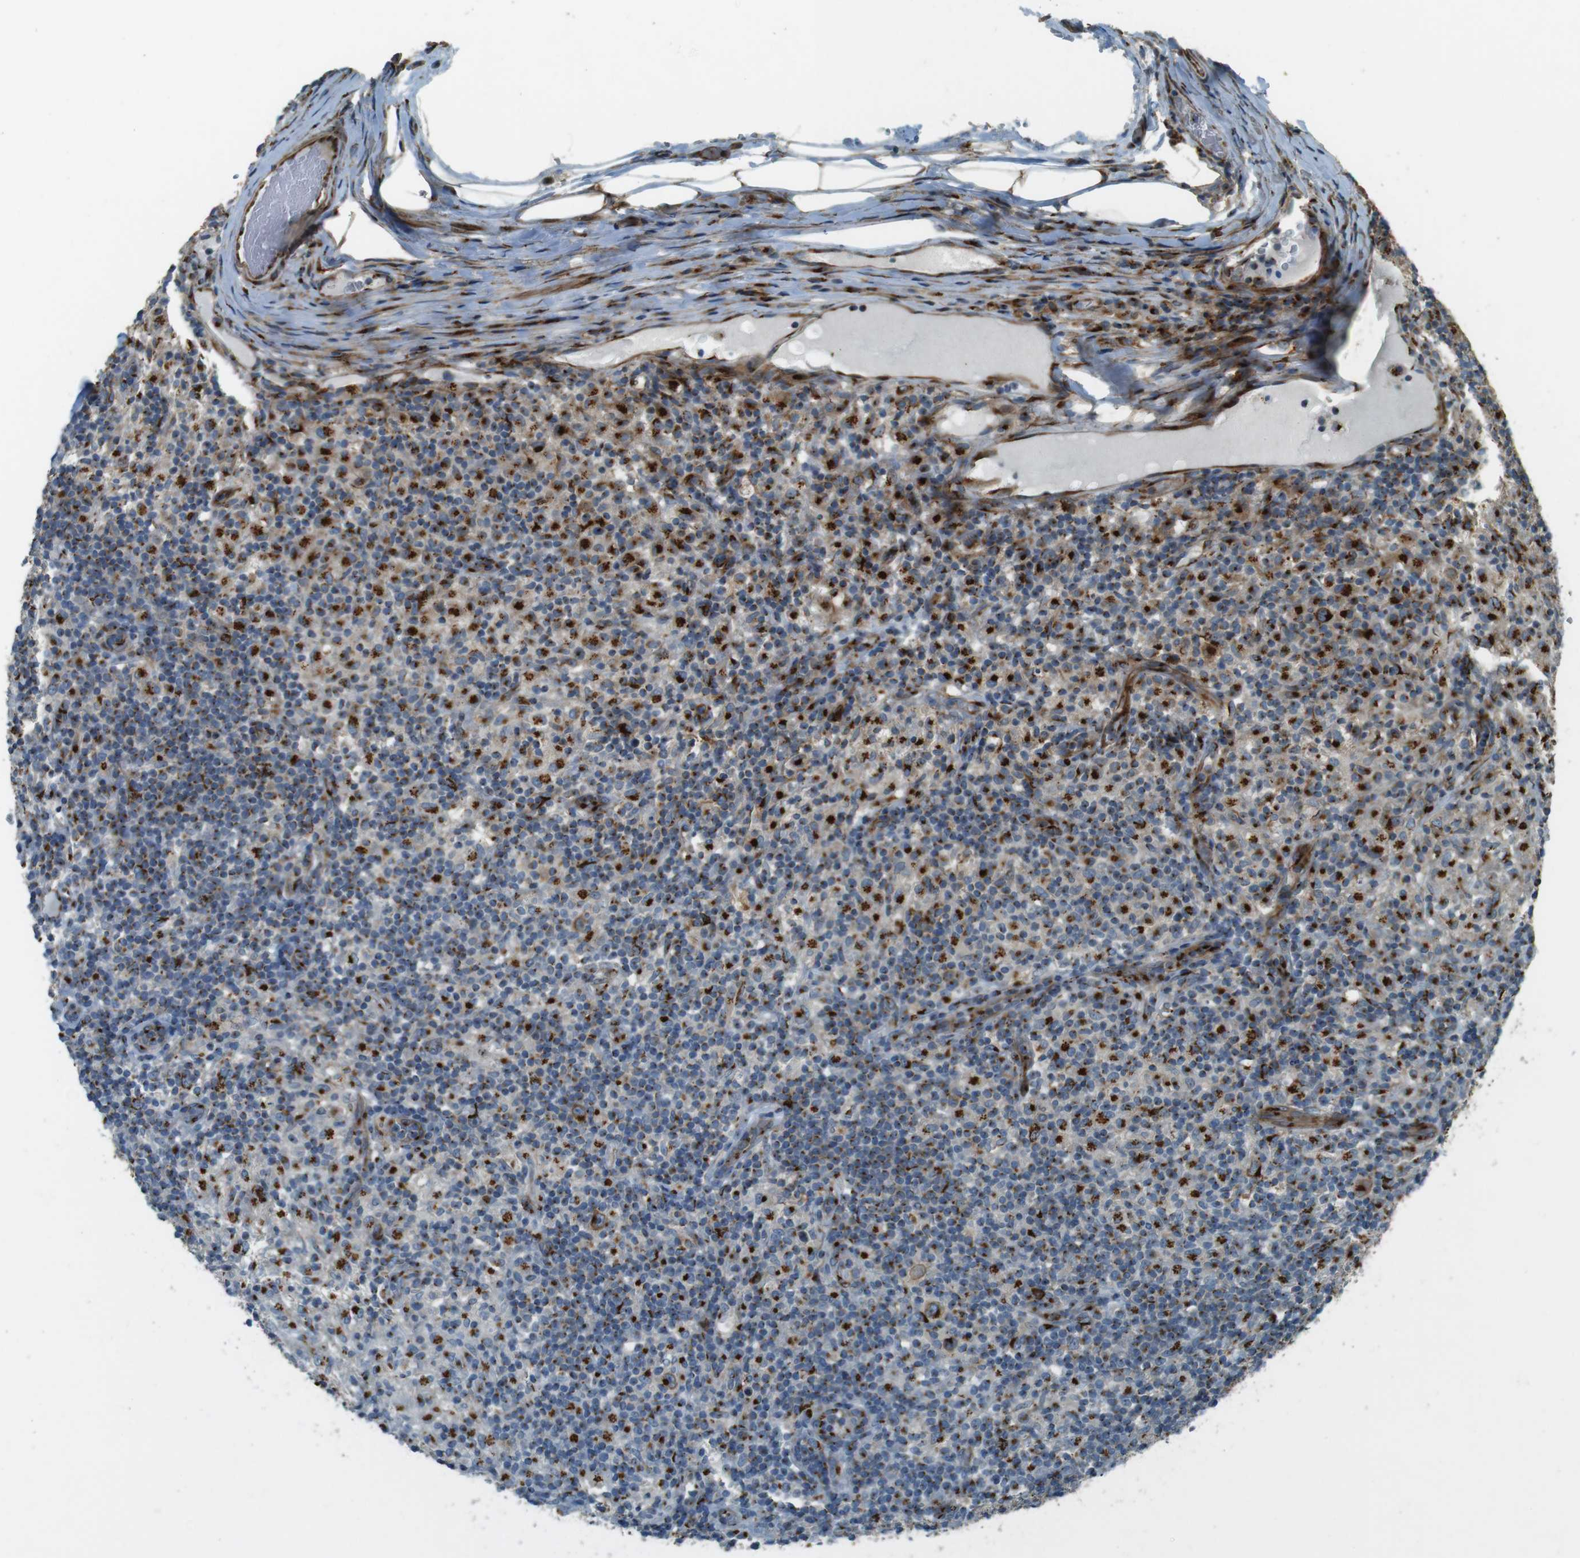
{"staining": {"intensity": "strong", "quantity": ">75%", "location": "cytoplasmic/membranous"}, "tissue": "lymphoma", "cell_type": "Tumor cells", "image_type": "cancer", "snomed": [{"axis": "morphology", "description": "Hodgkin's disease, NOS"}, {"axis": "topography", "description": "Lymph node"}], "caption": "This micrograph exhibits immunohistochemistry staining of human lymphoma, with high strong cytoplasmic/membranous staining in about >75% of tumor cells.", "gene": "TMEM115", "patient": {"sex": "male", "age": 70}}